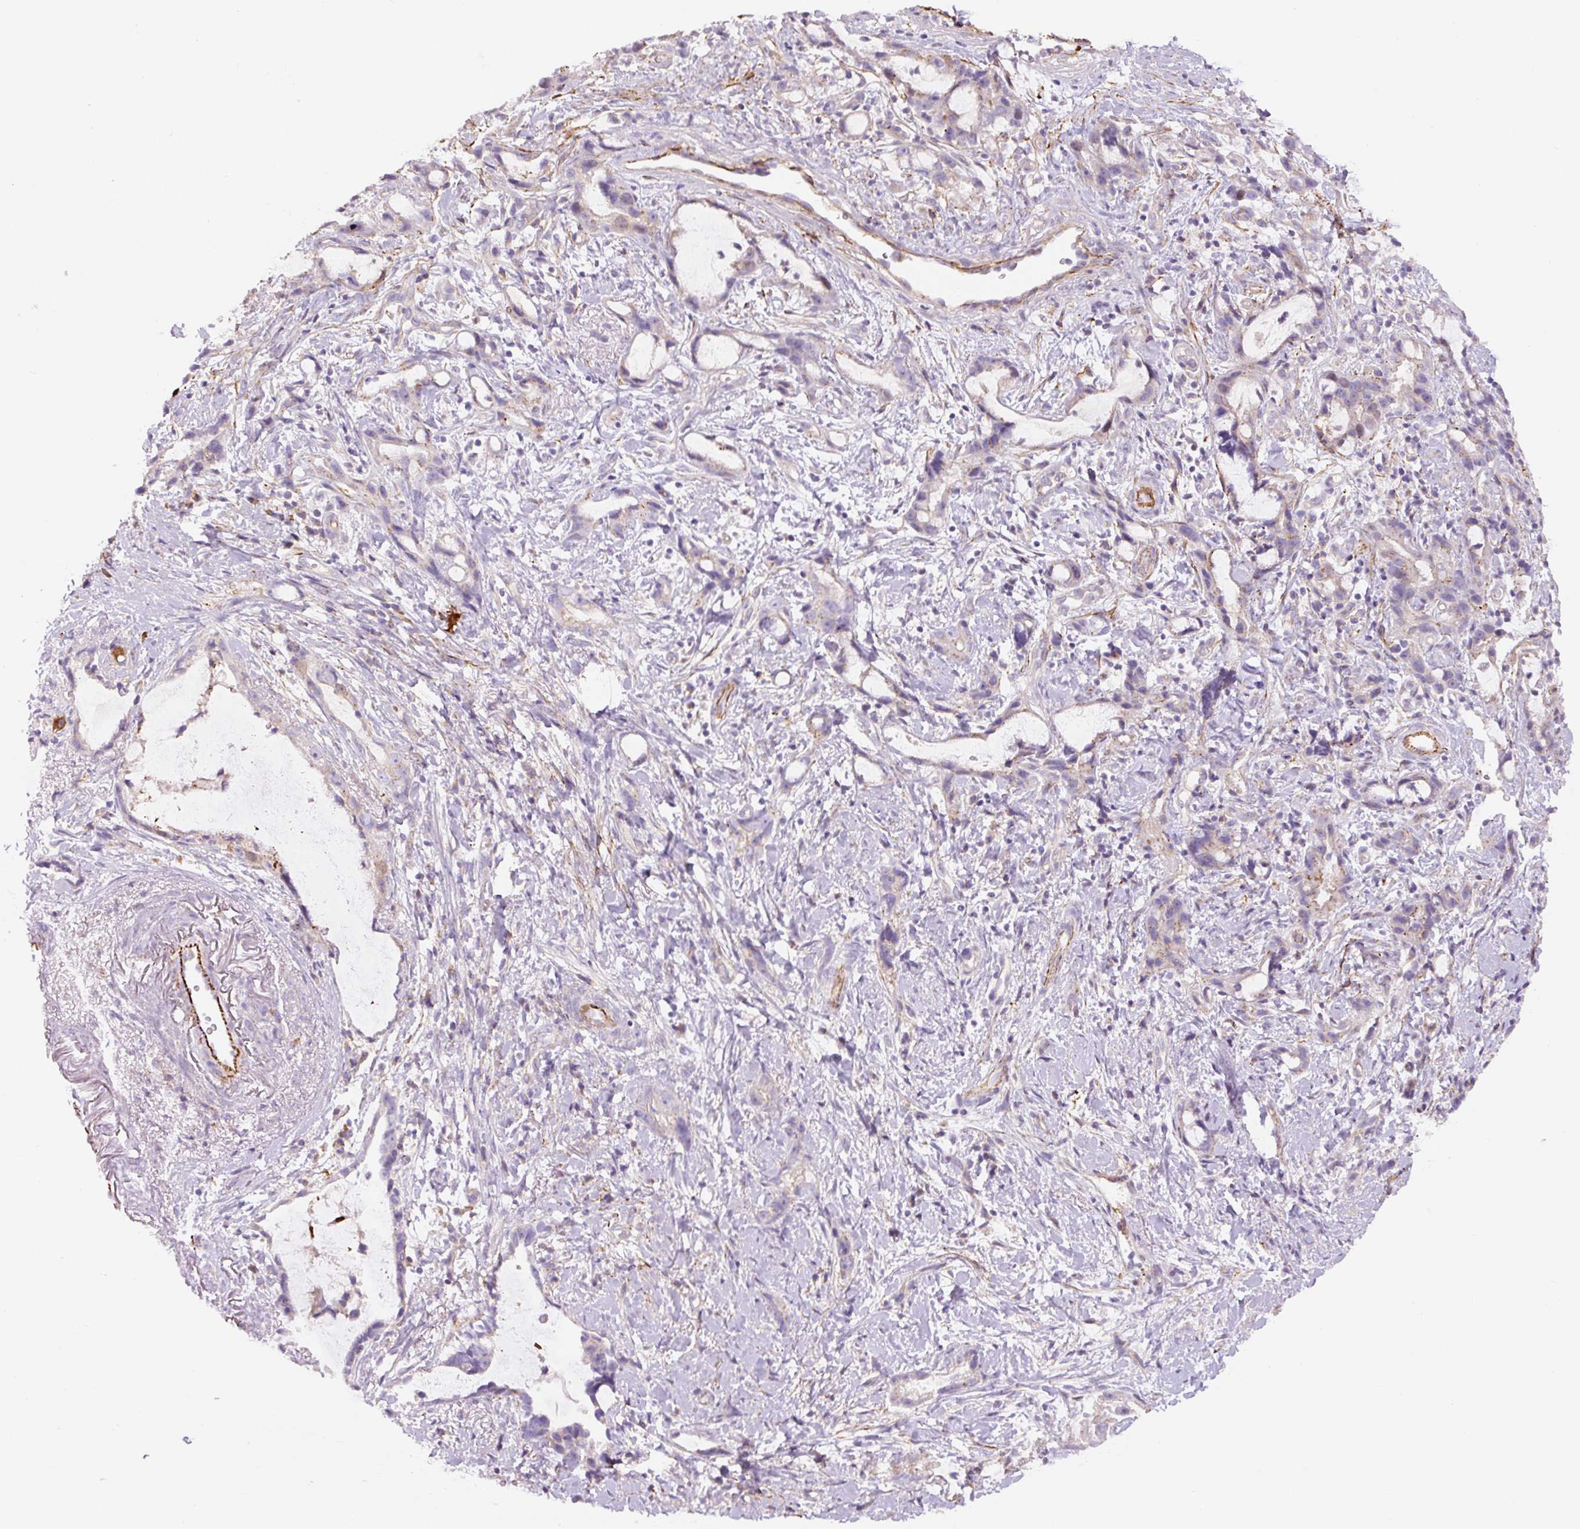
{"staining": {"intensity": "negative", "quantity": "none", "location": "none"}, "tissue": "stomach cancer", "cell_type": "Tumor cells", "image_type": "cancer", "snomed": [{"axis": "morphology", "description": "Adenocarcinoma, NOS"}, {"axis": "topography", "description": "Stomach"}], "caption": "High magnification brightfield microscopy of stomach cancer (adenocarcinoma) stained with DAB (brown) and counterstained with hematoxylin (blue): tumor cells show no significant positivity.", "gene": "CCNI2", "patient": {"sex": "male", "age": 55}}